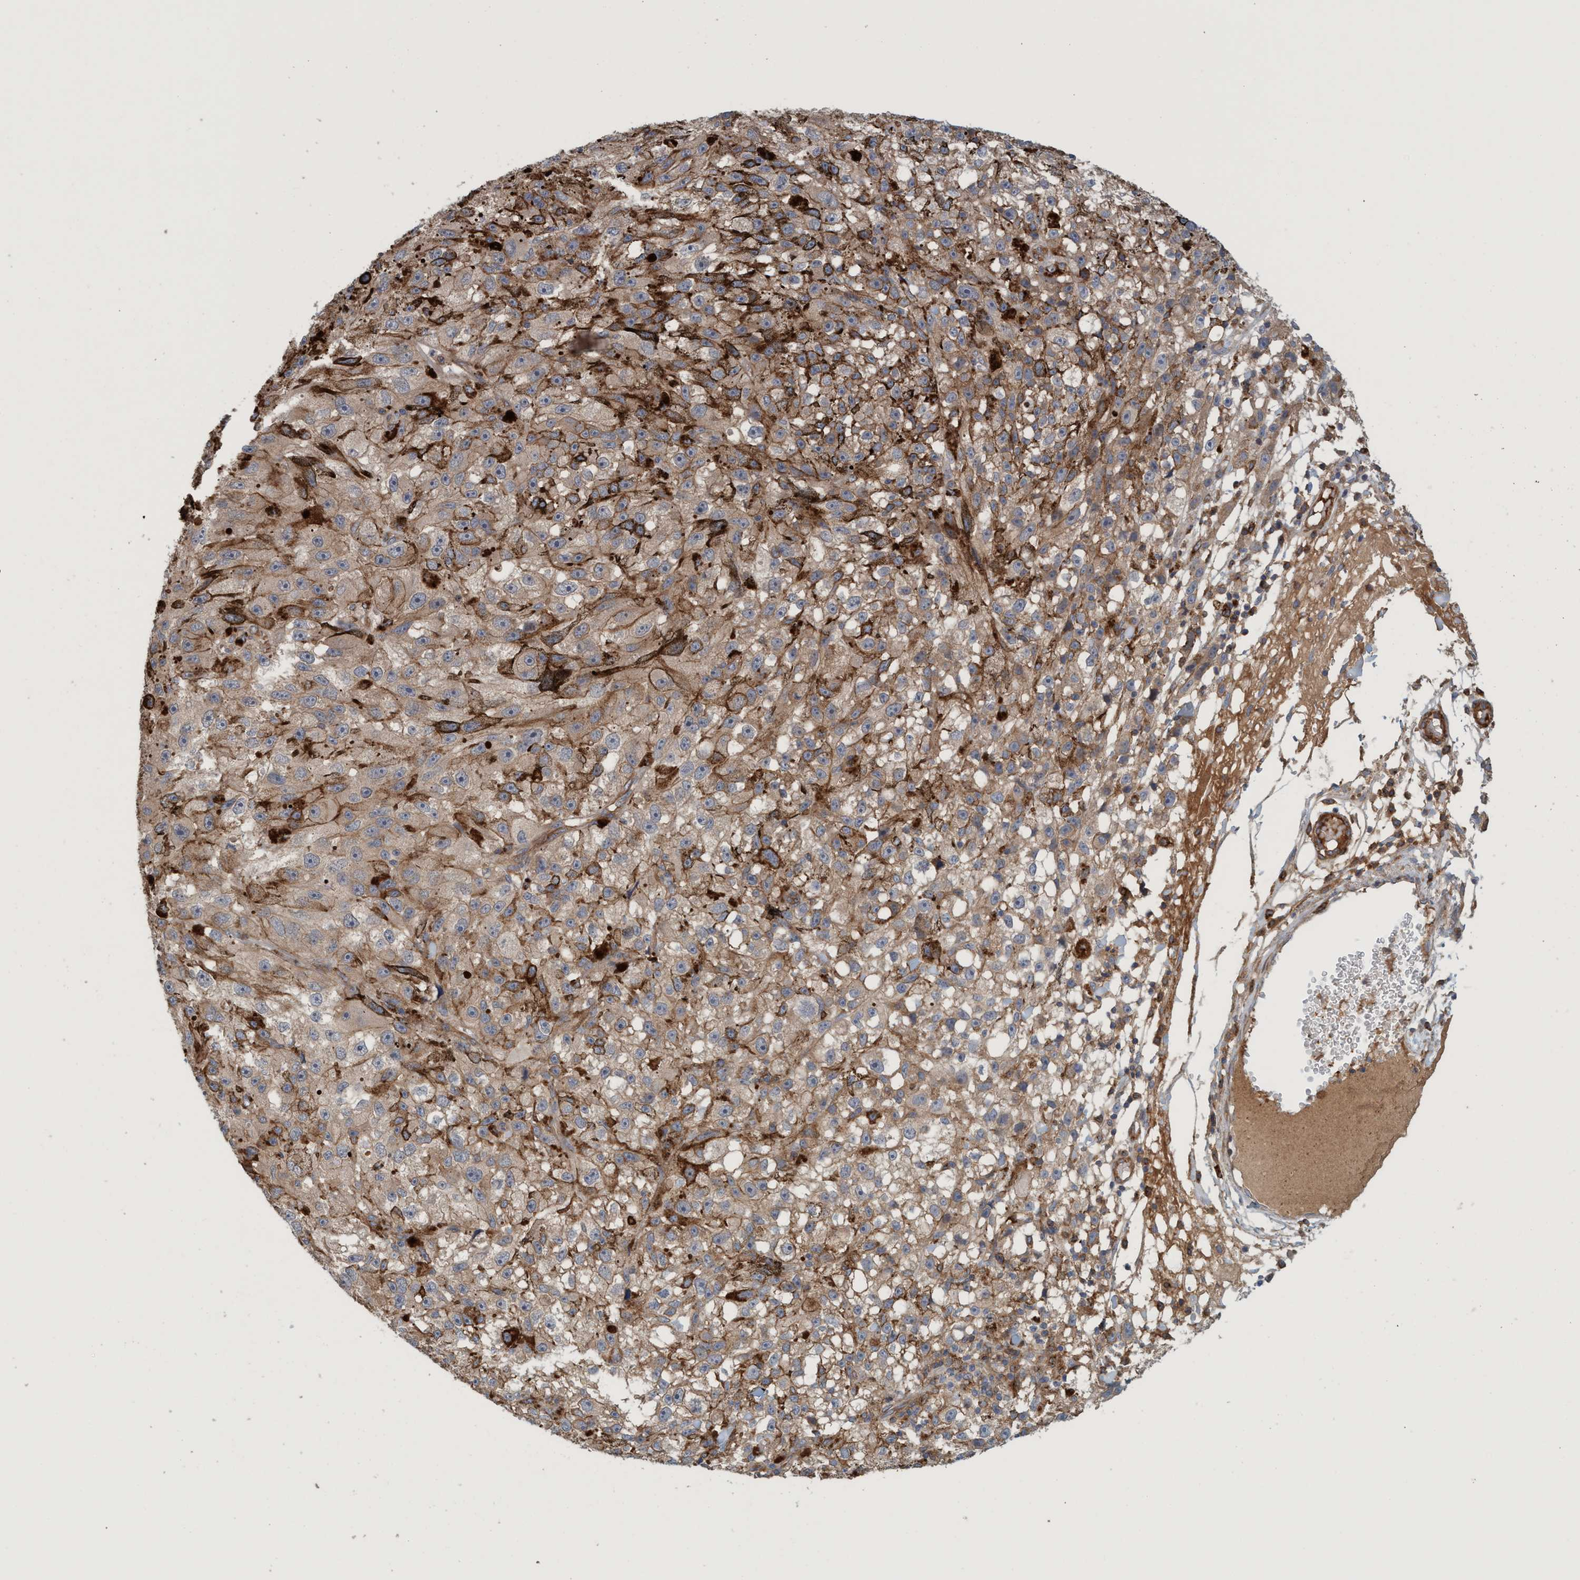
{"staining": {"intensity": "moderate", "quantity": ">75%", "location": "cytoplasmic/membranous"}, "tissue": "melanoma", "cell_type": "Tumor cells", "image_type": "cancer", "snomed": [{"axis": "morphology", "description": "Malignant melanoma, NOS"}, {"axis": "topography", "description": "Skin"}], "caption": "Protein staining by immunohistochemistry (IHC) exhibits moderate cytoplasmic/membranous expression in approximately >75% of tumor cells in melanoma.", "gene": "SPECC1", "patient": {"sex": "female", "age": 104}}